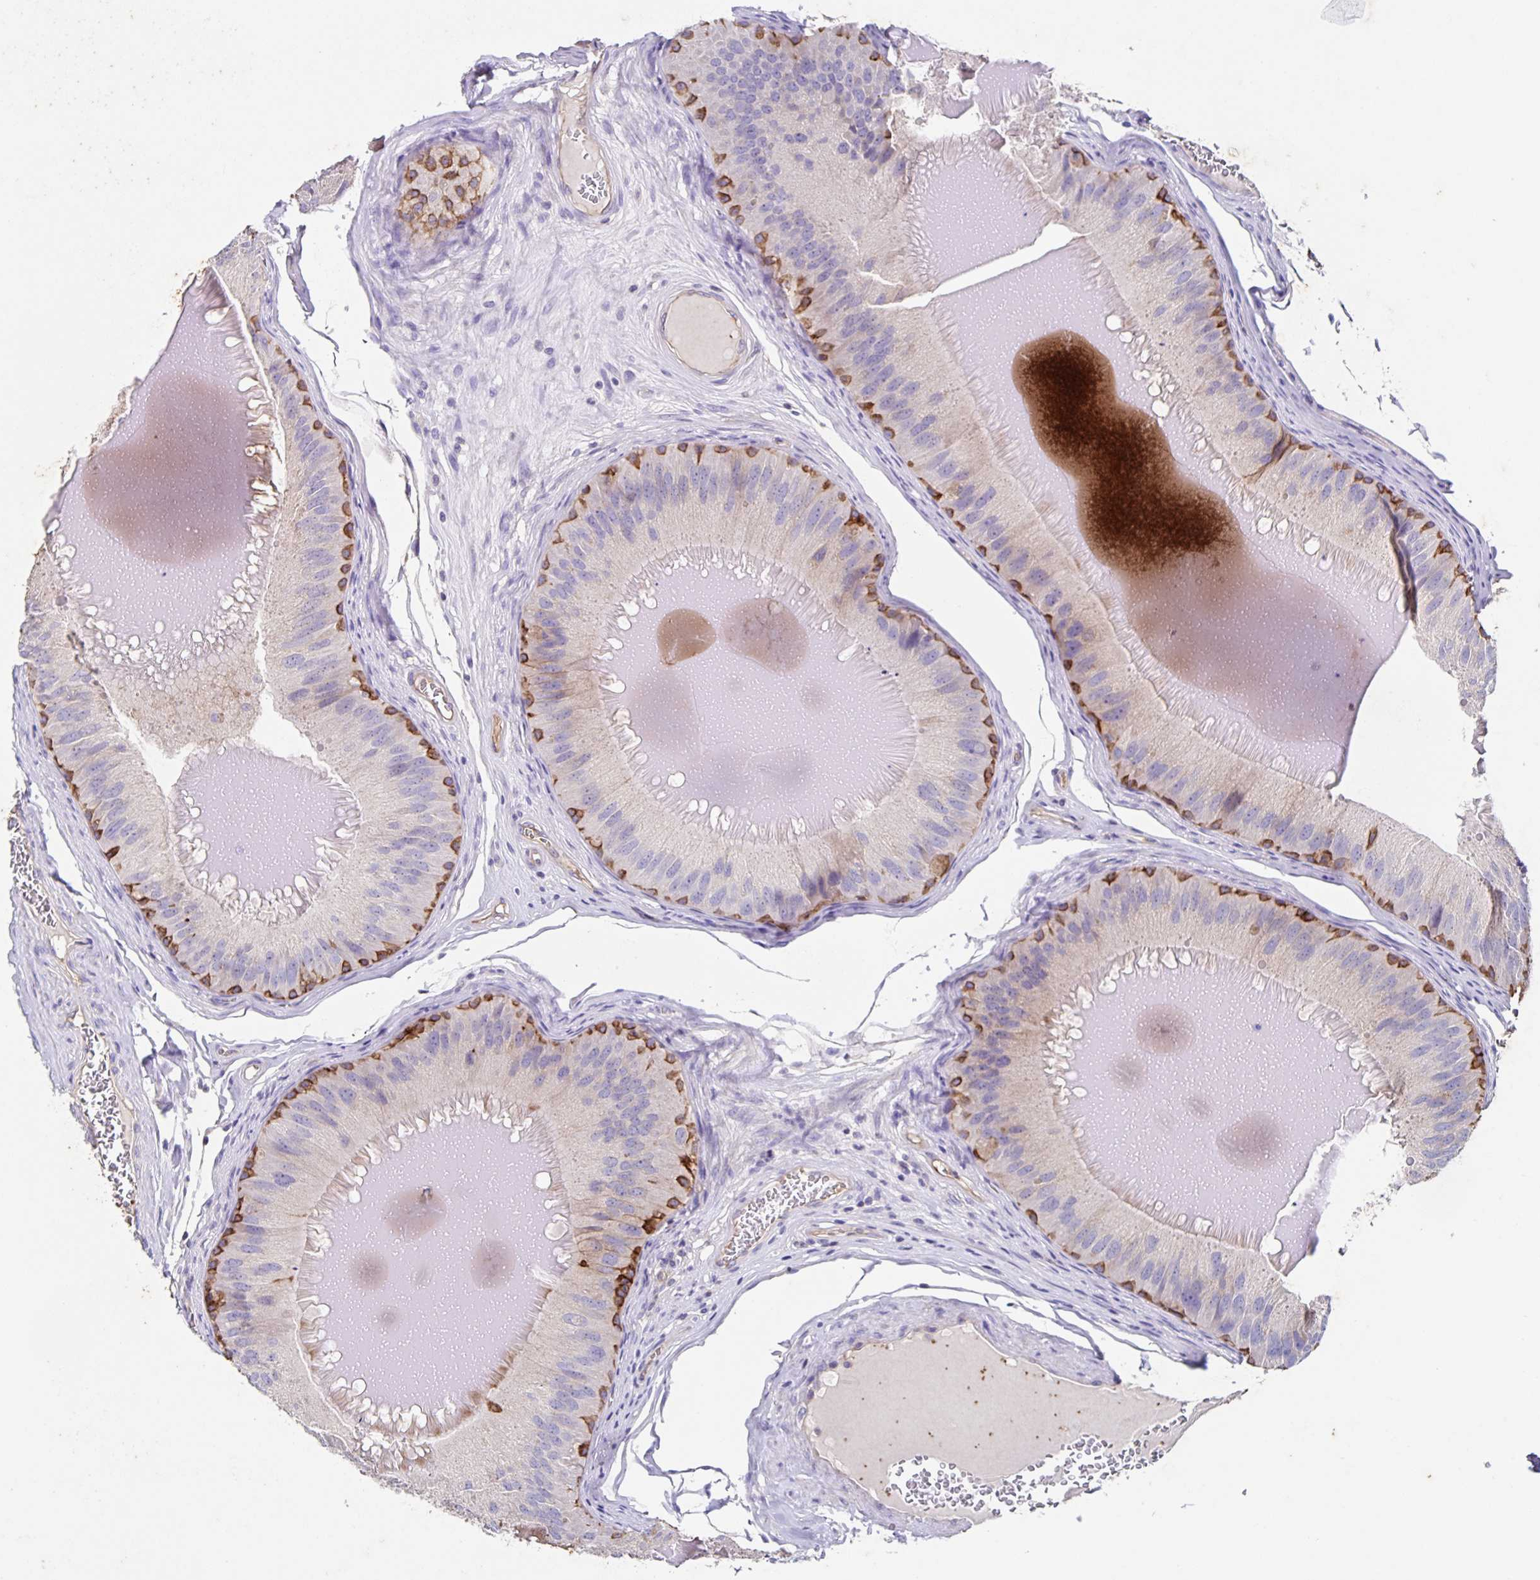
{"staining": {"intensity": "strong", "quantity": "25%-75%", "location": "cytoplasmic/membranous"}, "tissue": "epididymis", "cell_type": "Glandular cells", "image_type": "normal", "snomed": [{"axis": "morphology", "description": "Normal tissue, NOS"}, {"axis": "topography", "description": "Epididymis, spermatic cord, NOS"}], "caption": "Human epididymis stained with a protein marker demonstrates strong staining in glandular cells.", "gene": "ITGA2", "patient": {"sex": "male", "age": 39}}